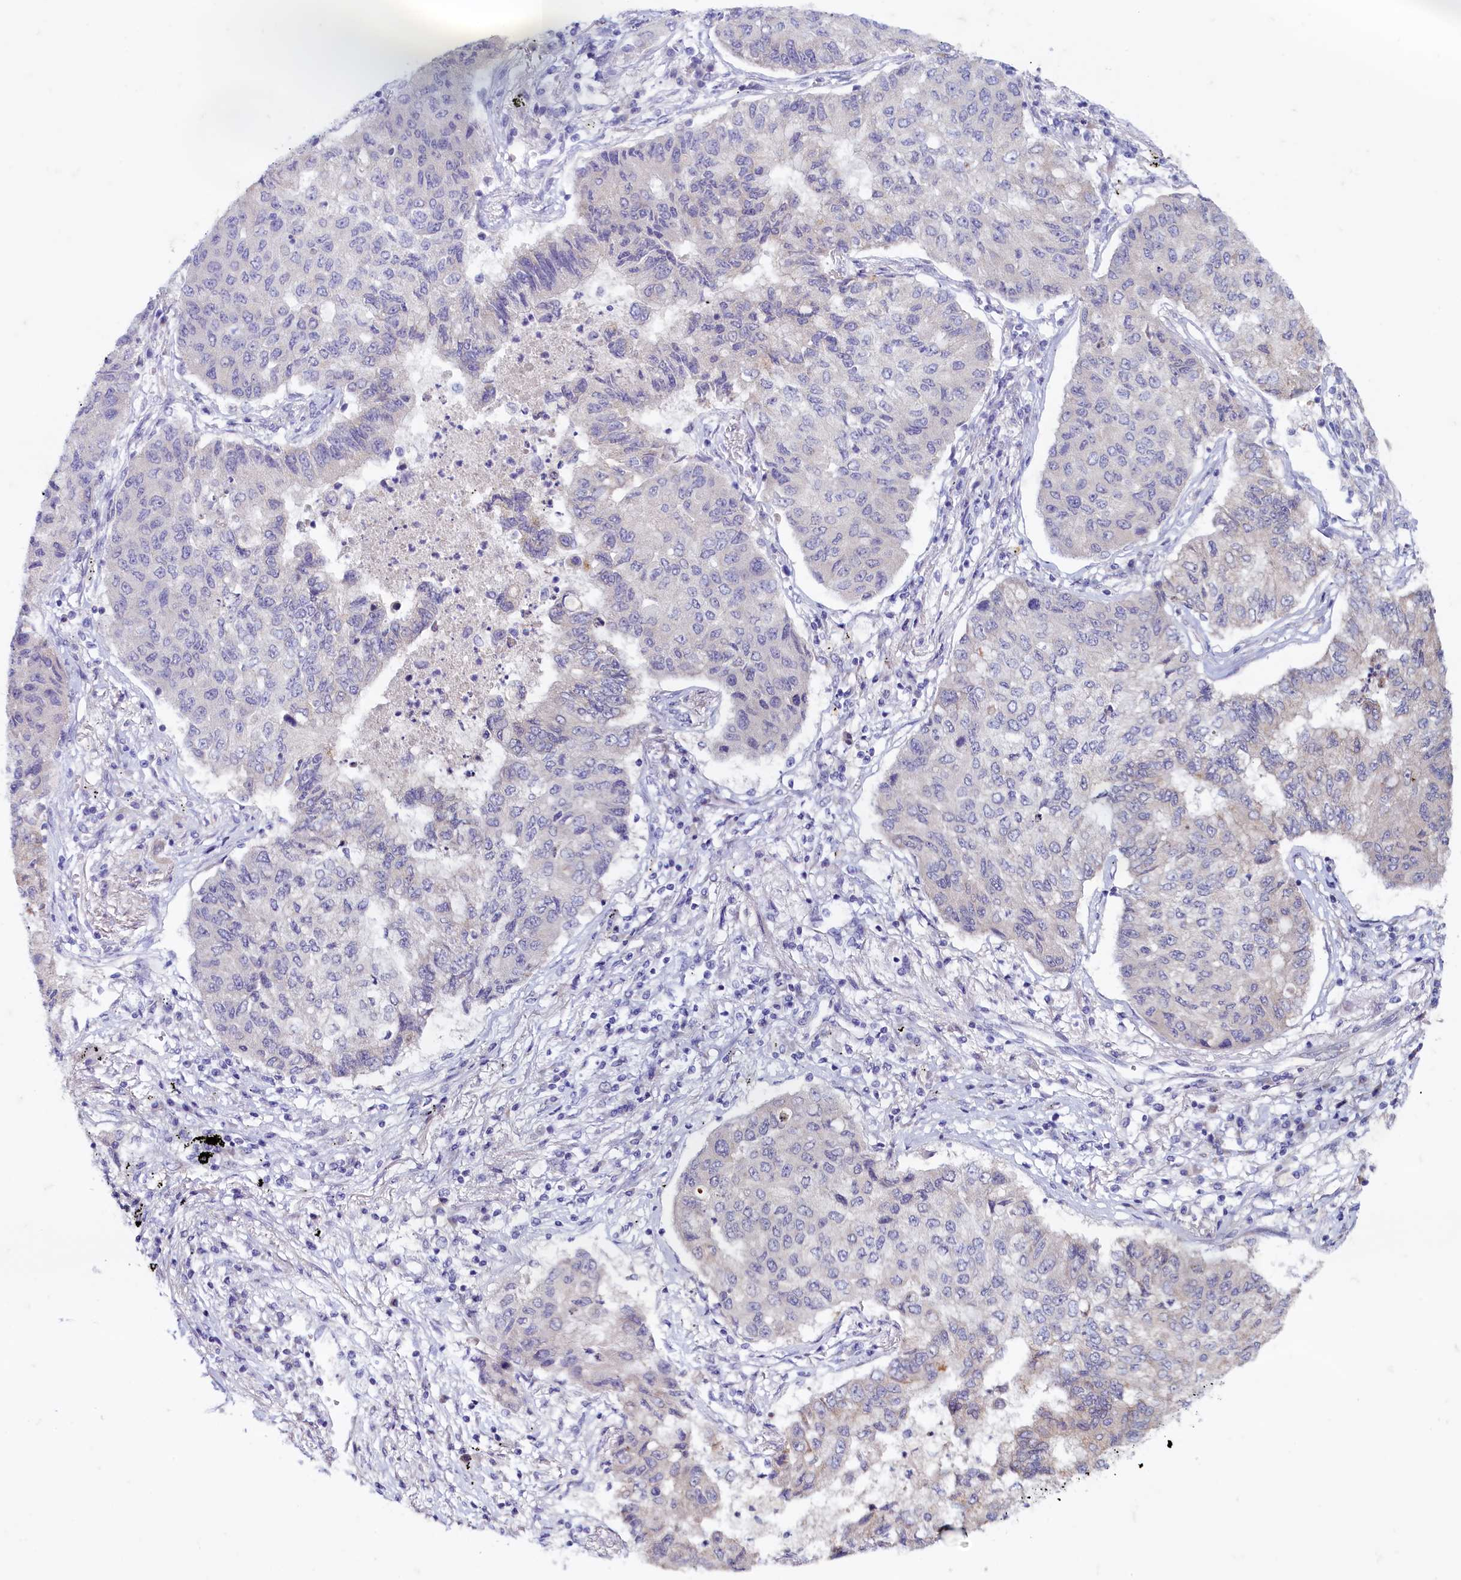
{"staining": {"intensity": "negative", "quantity": "none", "location": "none"}, "tissue": "lung cancer", "cell_type": "Tumor cells", "image_type": "cancer", "snomed": [{"axis": "morphology", "description": "Squamous cell carcinoma, NOS"}, {"axis": "topography", "description": "Lung"}], "caption": "This is a photomicrograph of IHC staining of lung cancer, which shows no staining in tumor cells.", "gene": "MAP1LC3A", "patient": {"sex": "male", "age": 74}}